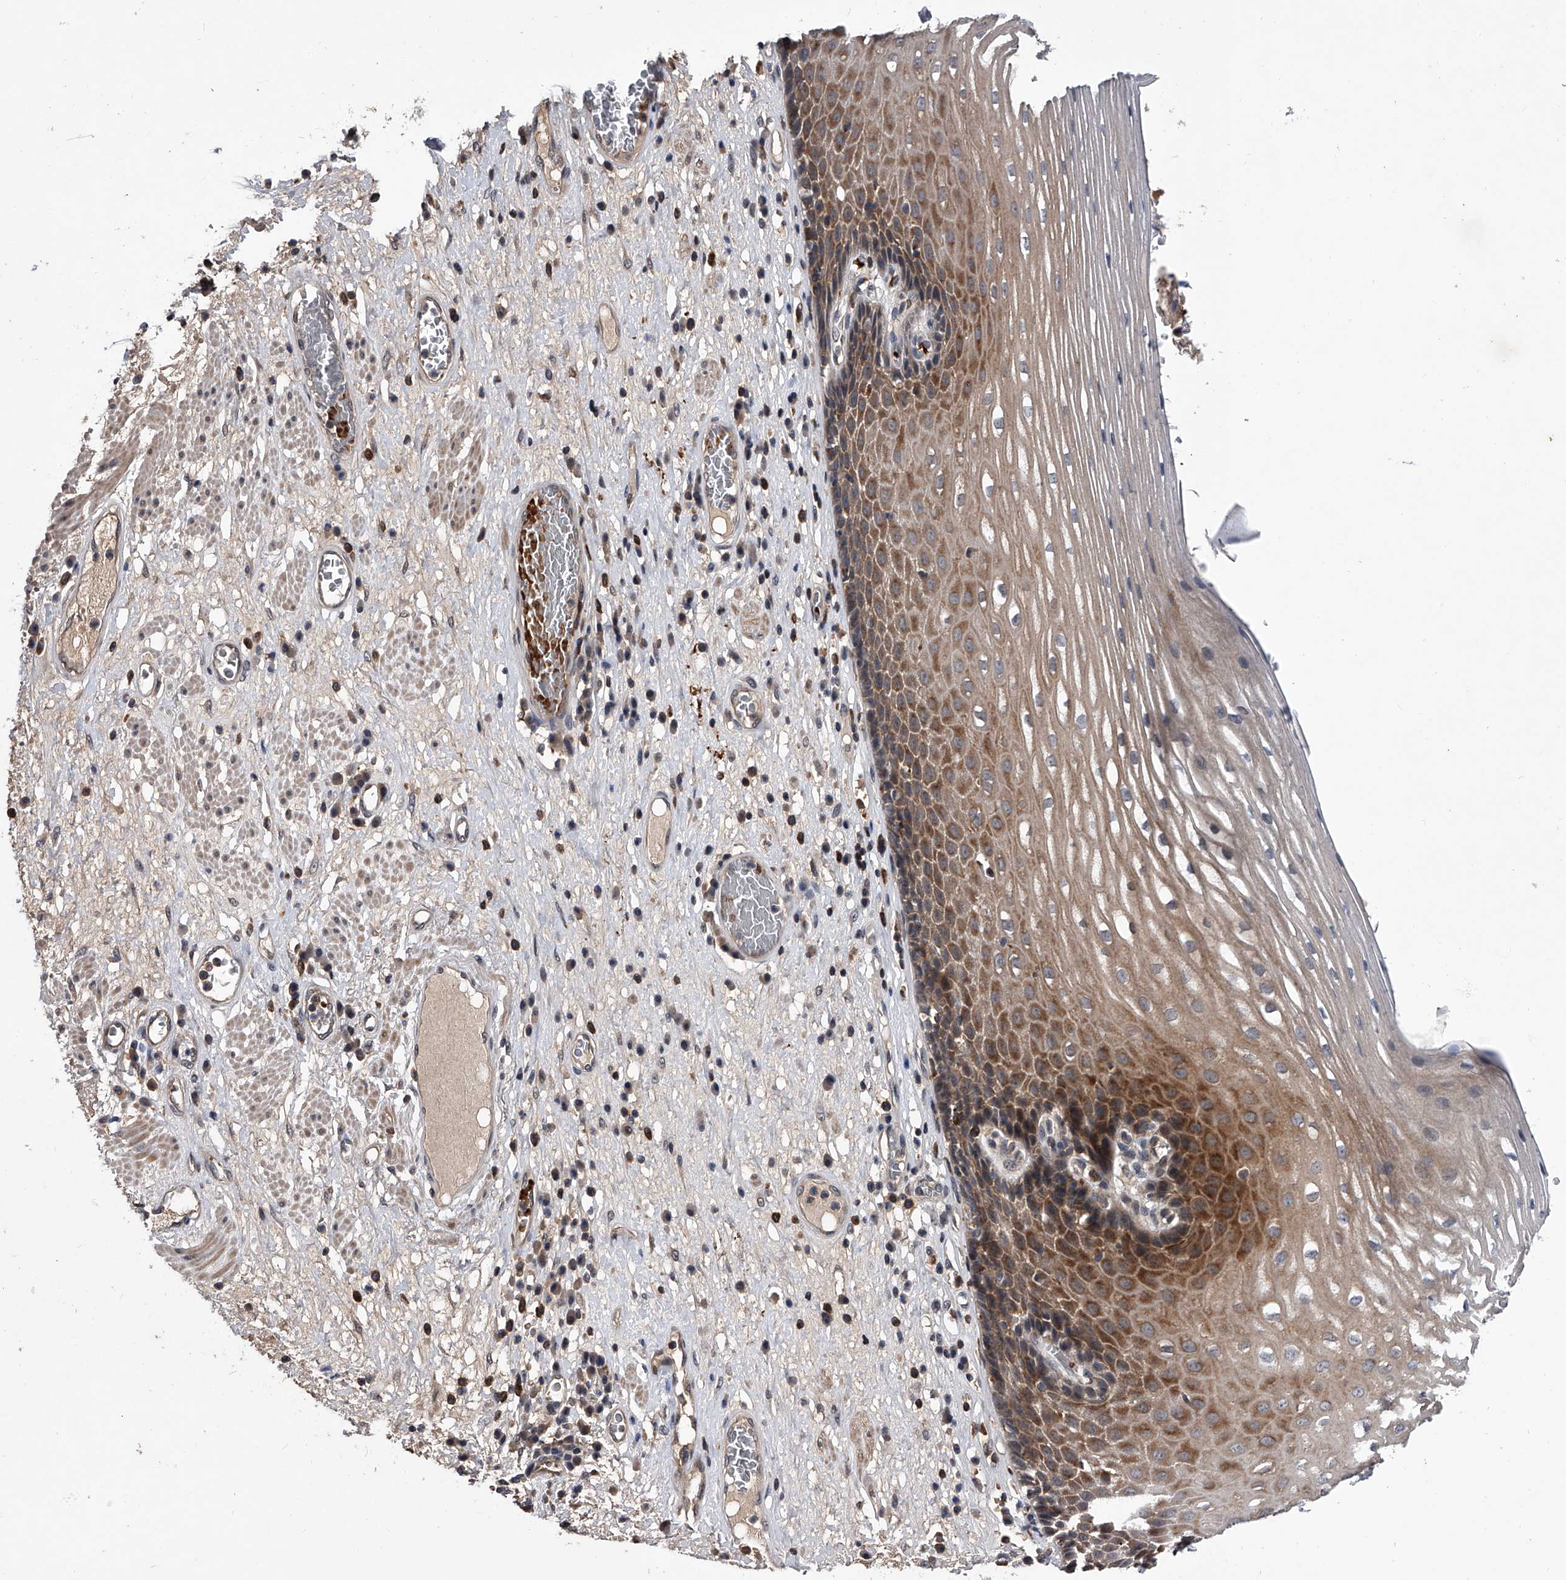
{"staining": {"intensity": "moderate", "quantity": "25%-75%", "location": "cytoplasmic/membranous"}, "tissue": "esophagus", "cell_type": "Squamous epithelial cells", "image_type": "normal", "snomed": [{"axis": "morphology", "description": "Normal tissue, NOS"}, {"axis": "morphology", "description": "Adenocarcinoma, NOS"}, {"axis": "topography", "description": "Esophagus"}], "caption": "Immunohistochemistry (IHC) histopathology image of unremarkable esophagus stained for a protein (brown), which exhibits medium levels of moderate cytoplasmic/membranous staining in about 25%-75% of squamous epithelial cells.", "gene": "ZNF30", "patient": {"sex": "male", "age": 62}}